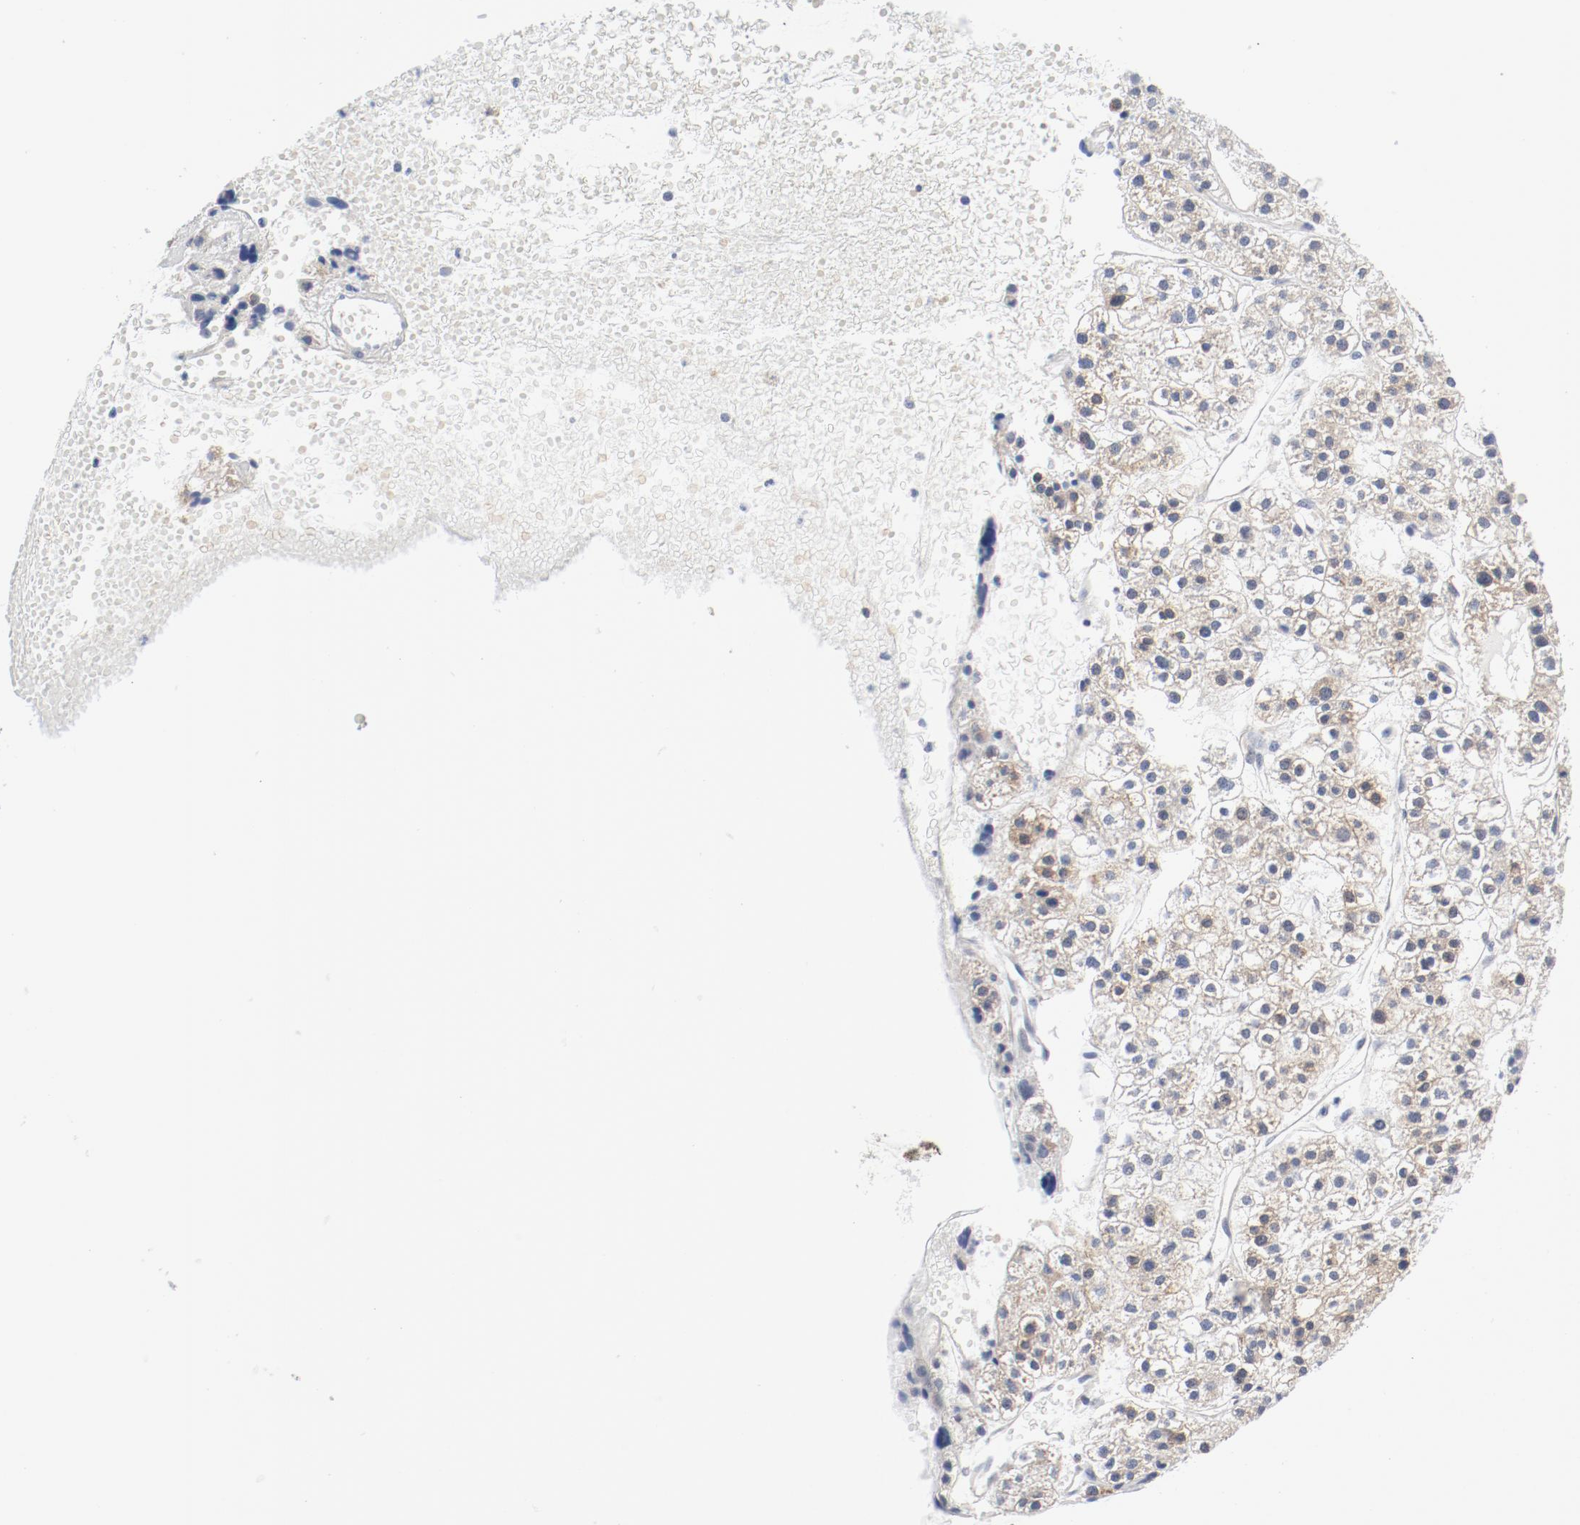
{"staining": {"intensity": "moderate", "quantity": ">75%", "location": "cytoplasmic/membranous"}, "tissue": "liver cancer", "cell_type": "Tumor cells", "image_type": "cancer", "snomed": [{"axis": "morphology", "description": "Carcinoma, Hepatocellular, NOS"}, {"axis": "topography", "description": "Liver"}], "caption": "Liver cancer stained with DAB (3,3'-diaminobenzidine) immunohistochemistry displays medium levels of moderate cytoplasmic/membranous positivity in about >75% of tumor cells.", "gene": "BAD", "patient": {"sex": "female", "age": 85}}